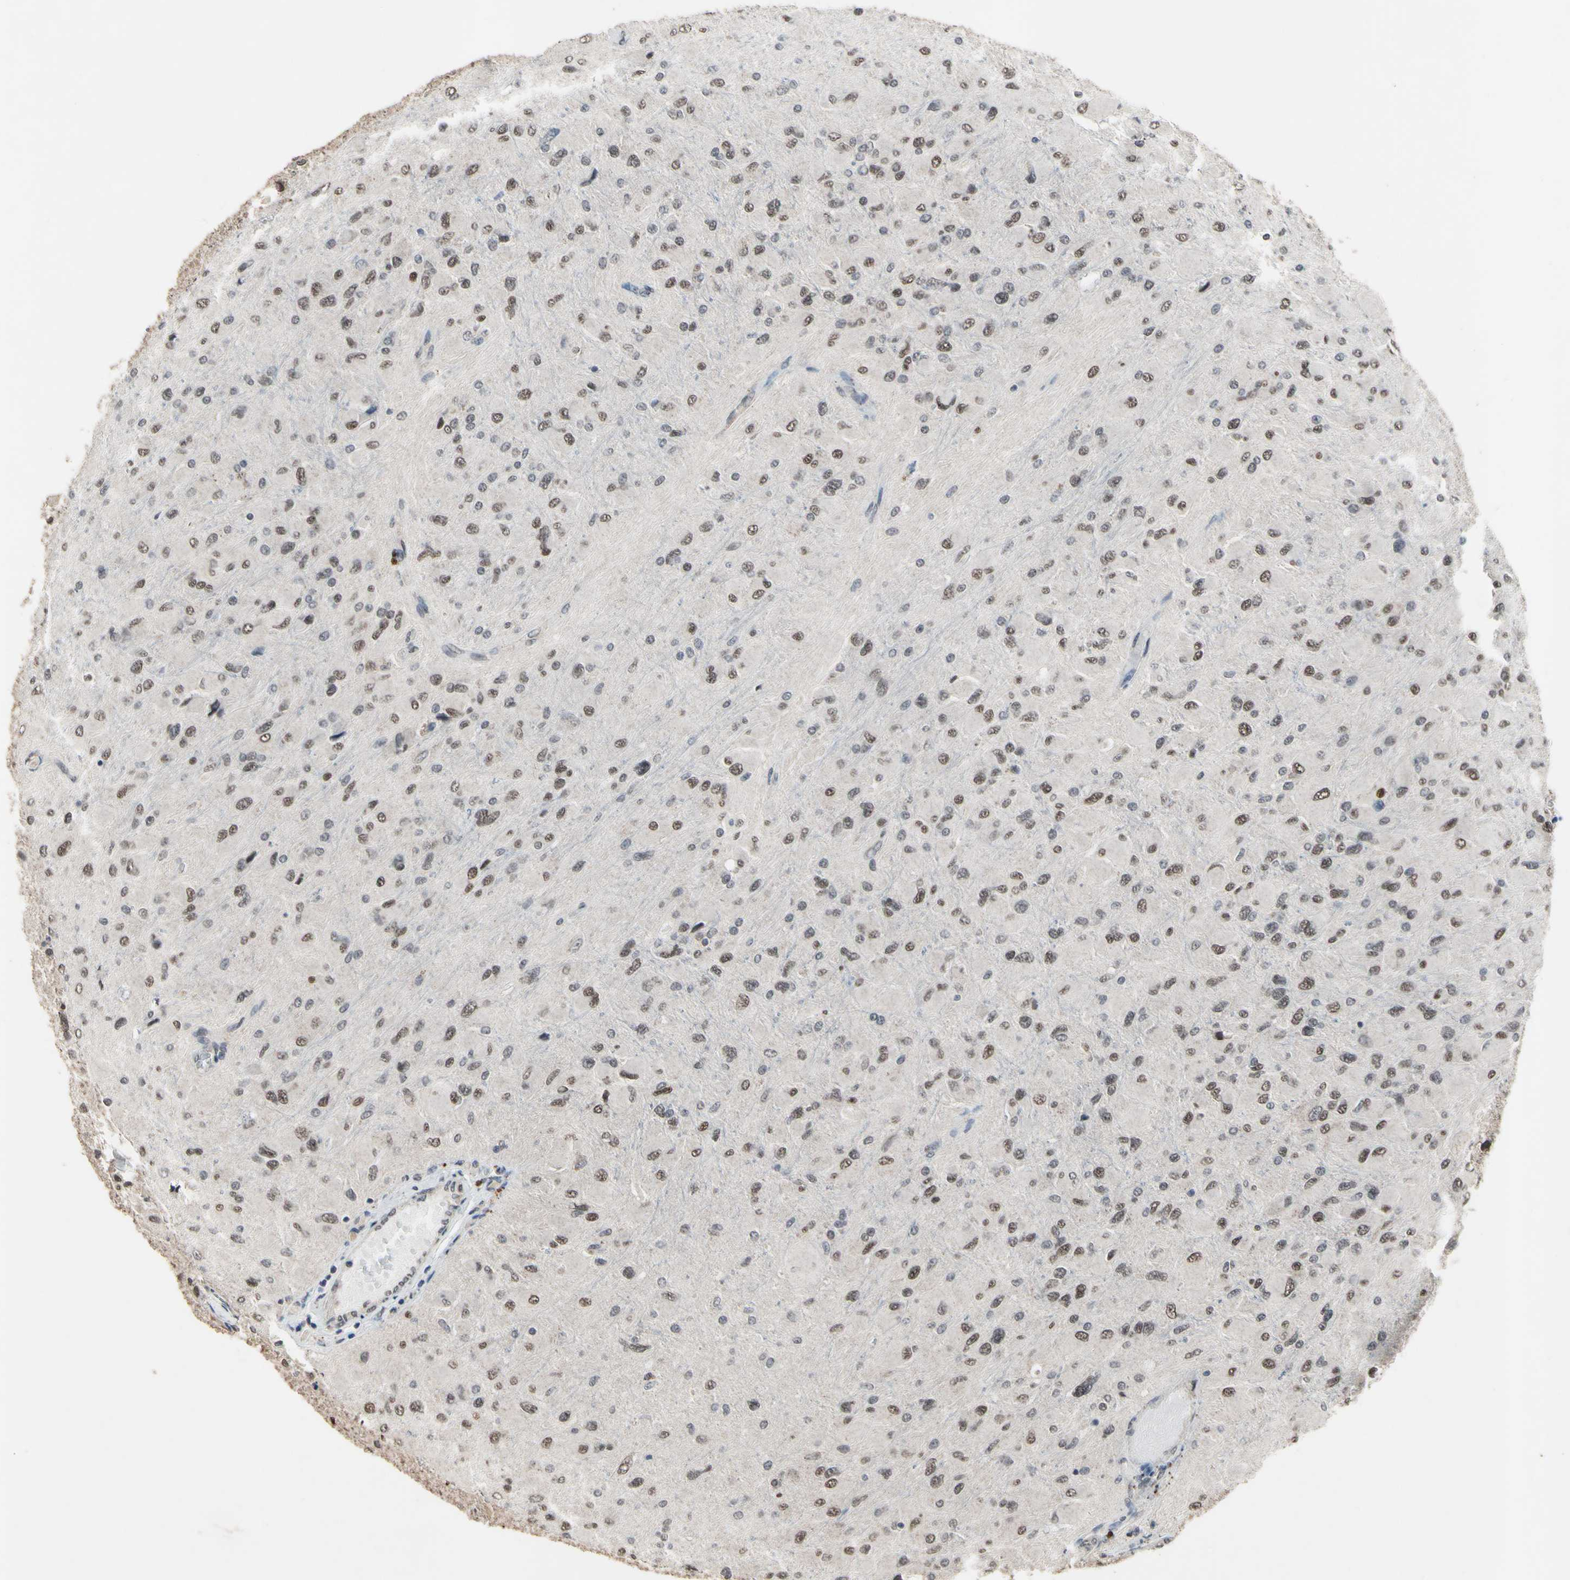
{"staining": {"intensity": "moderate", "quantity": ">75%", "location": "nuclear"}, "tissue": "glioma", "cell_type": "Tumor cells", "image_type": "cancer", "snomed": [{"axis": "morphology", "description": "Glioma, malignant, High grade"}, {"axis": "topography", "description": "Cerebral cortex"}], "caption": "Moderate nuclear staining for a protein is appreciated in approximately >75% of tumor cells of glioma using immunohistochemistry.", "gene": "ZNF174", "patient": {"sex": "female", "age": 36}}